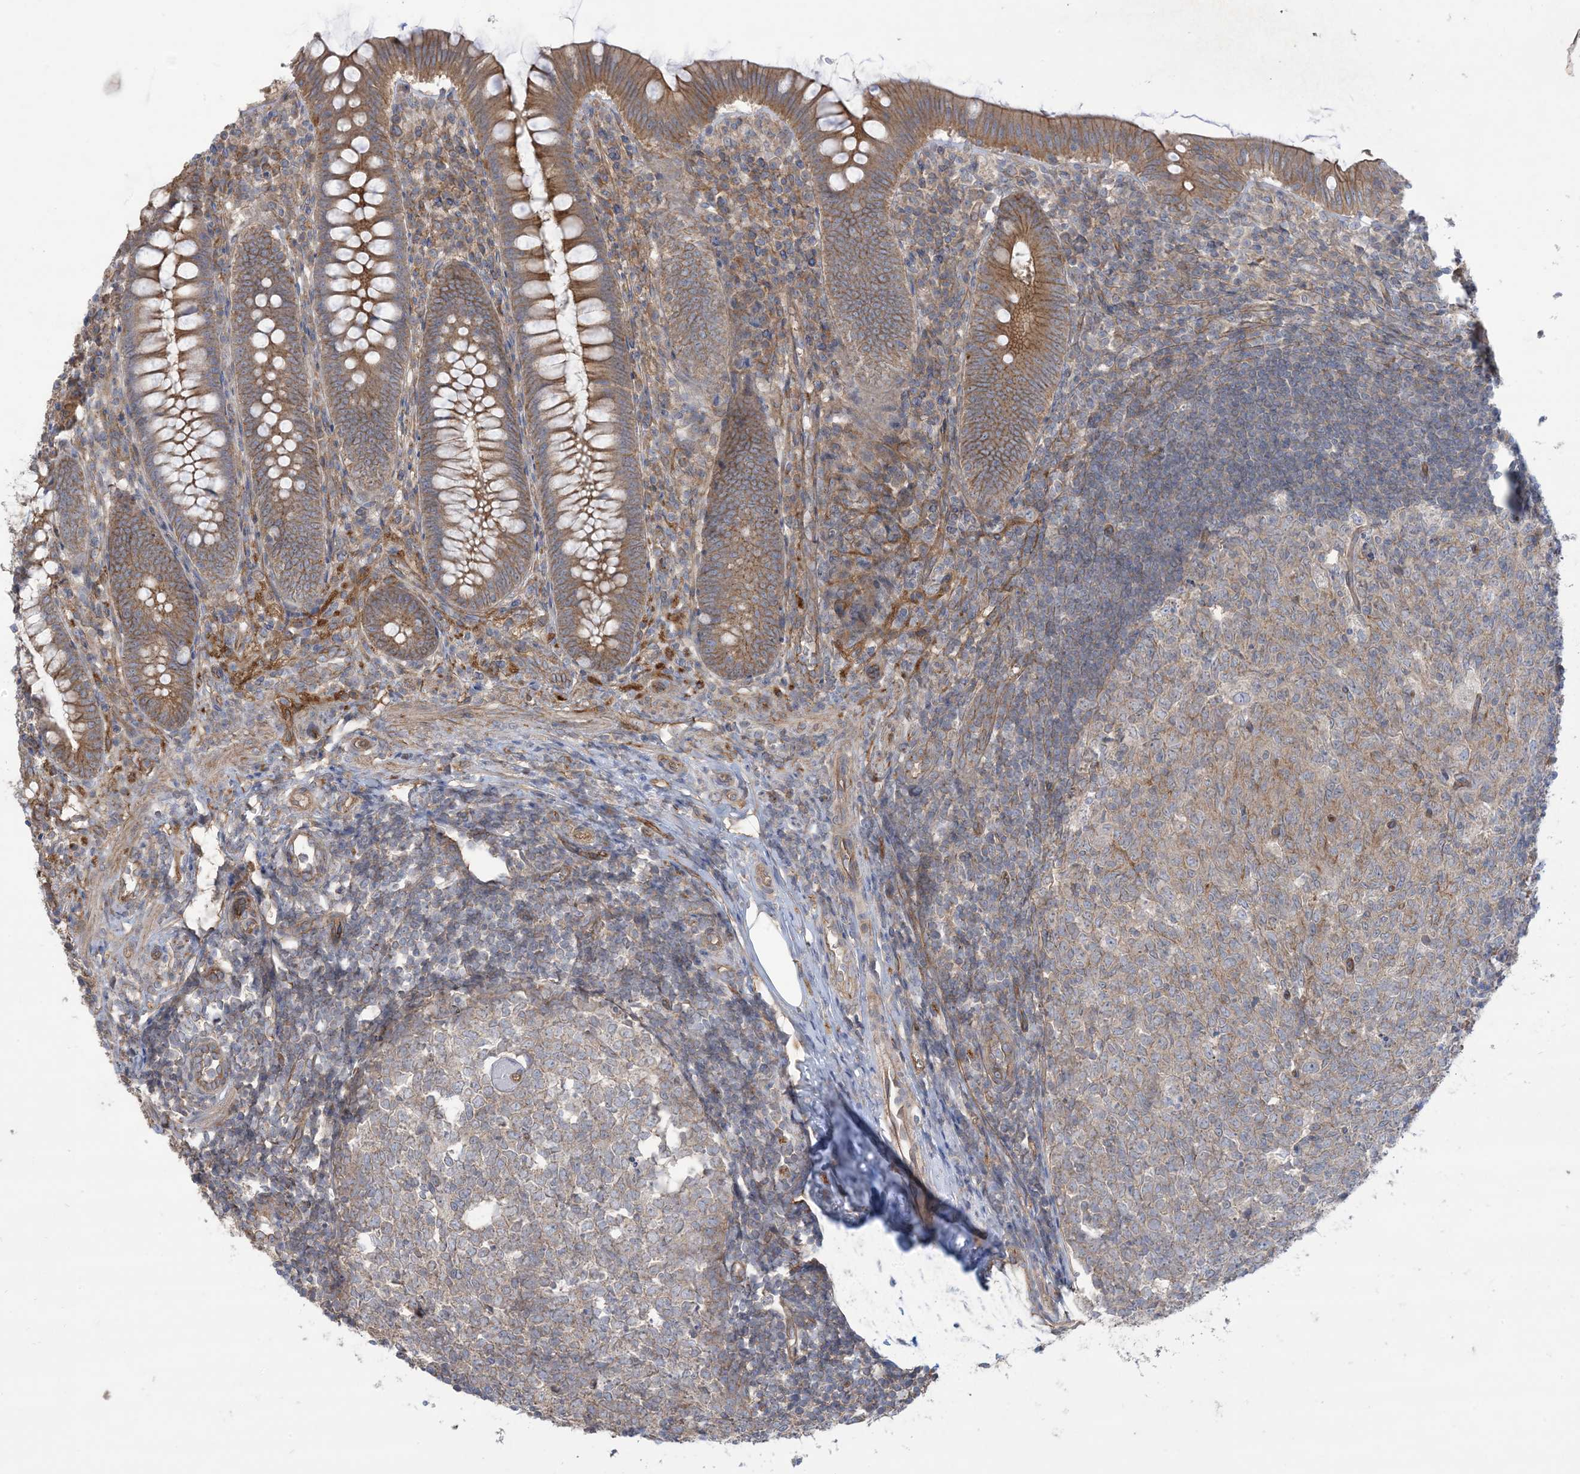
{"staining": {"intensity": "moderate", "quantity": ">75%", "location": "cytoplasmic/membranous"}, "tissue": "appendix", "cell_type": "Glandular cells", "image_type": "normal", "snomed": [{"axis": "morphology", "description": "Normal tissue, NOS"}, {"axis": "topography", "description": "Appendix"}], "caption": "DAB immunohistochemical staining of normal human appendix shows moderate cytoplasmic/membranous protein staining in approximately >75% of glandular cells.", "gene": "CCNY", "patient": {"sex": "male", "age": 14}}